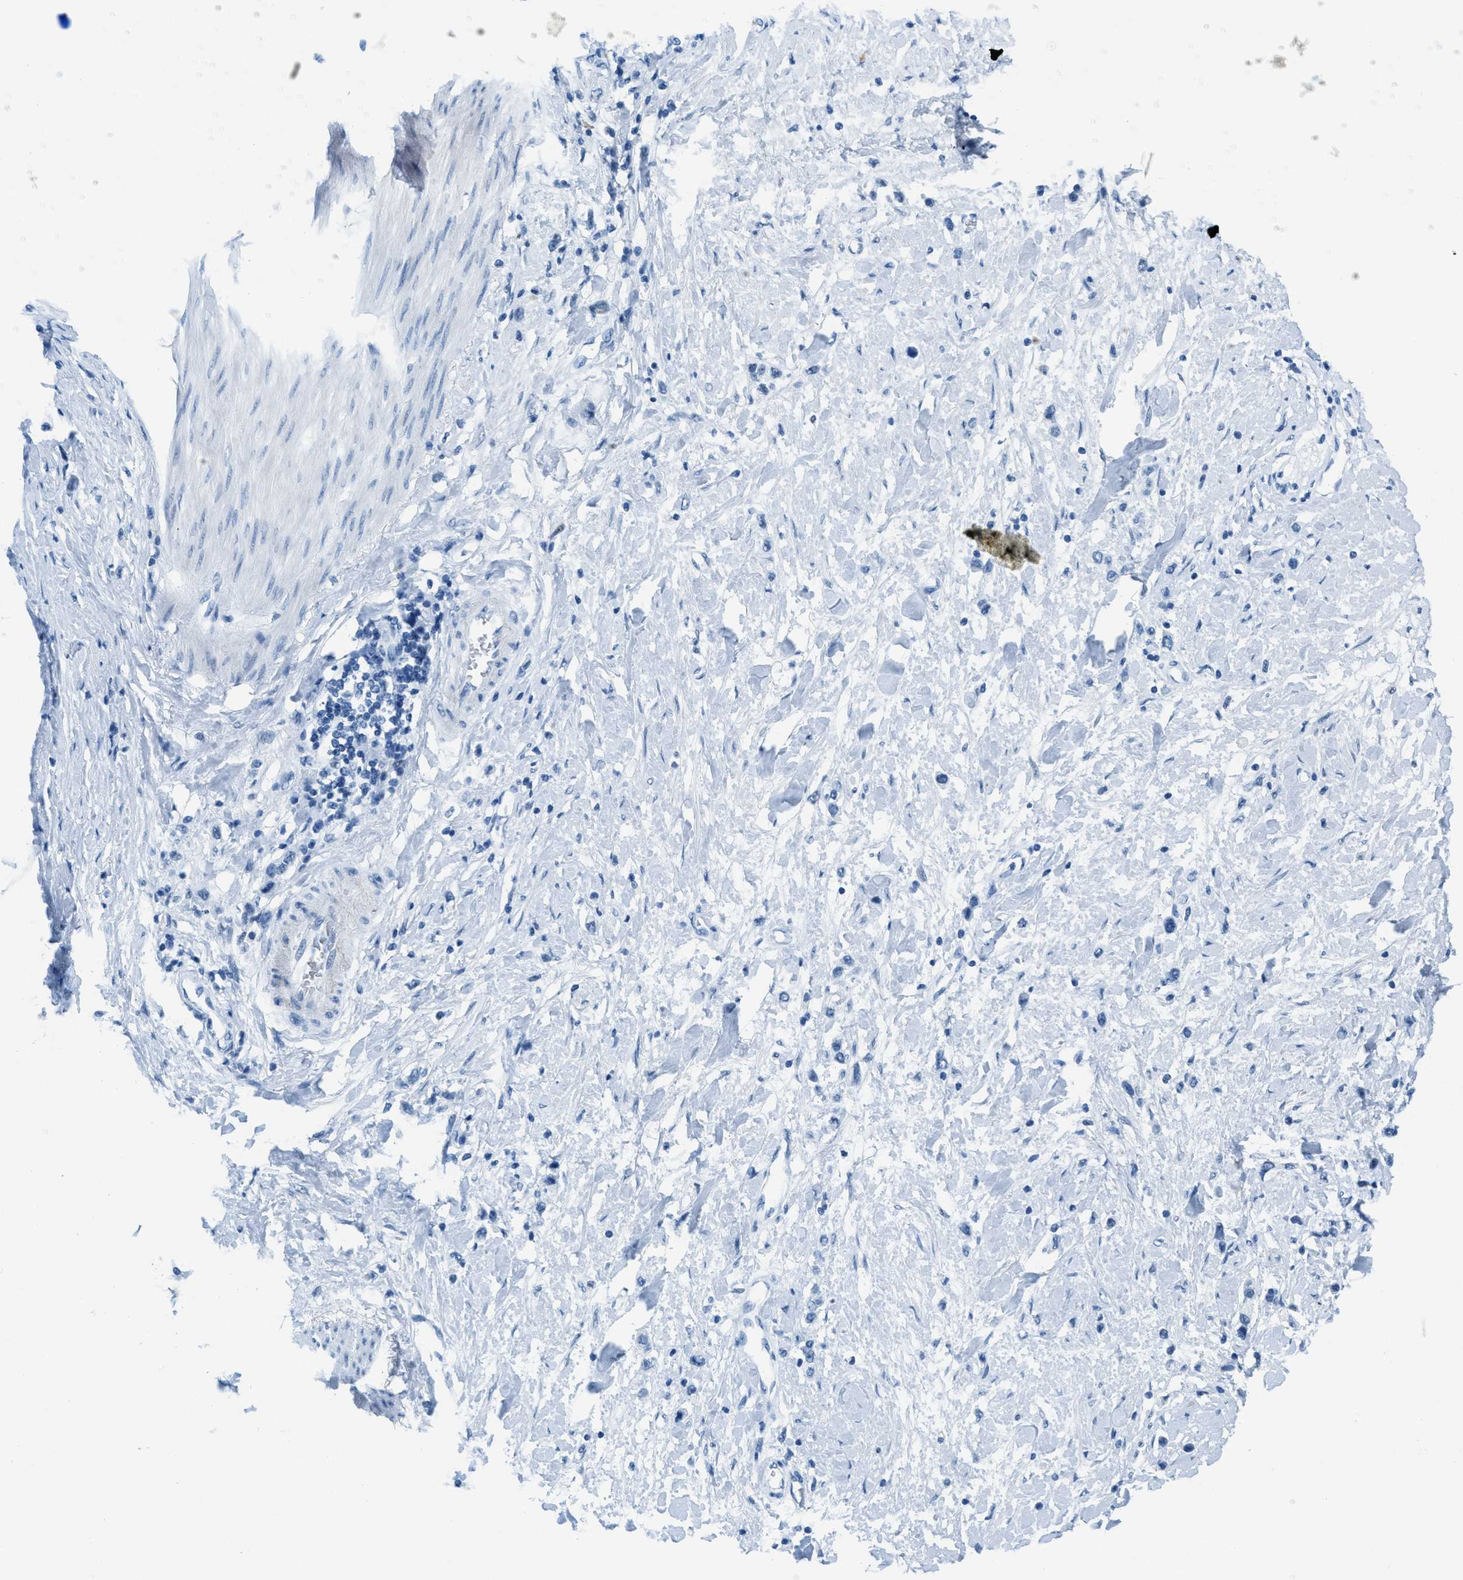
{"staining": {"intensity": "negative", "quantity": "none", "location": "none"}, "tissue": "stomach cancer", "cell_type": "Tumor cells", "image_type": "cancer", "snomed": [{"axis": "morphology", "description": "Adenocarcinoma, NOS"}, {"axis": "topography", "description": "Stomach"}], "caption": "Immunohistochemical staining of human stomach cancer (adenocarcinoma) shows no significant expression in tumor cells.", "gene": "PLA2G2A", "patient": {"sex": "female", "age": 65}}